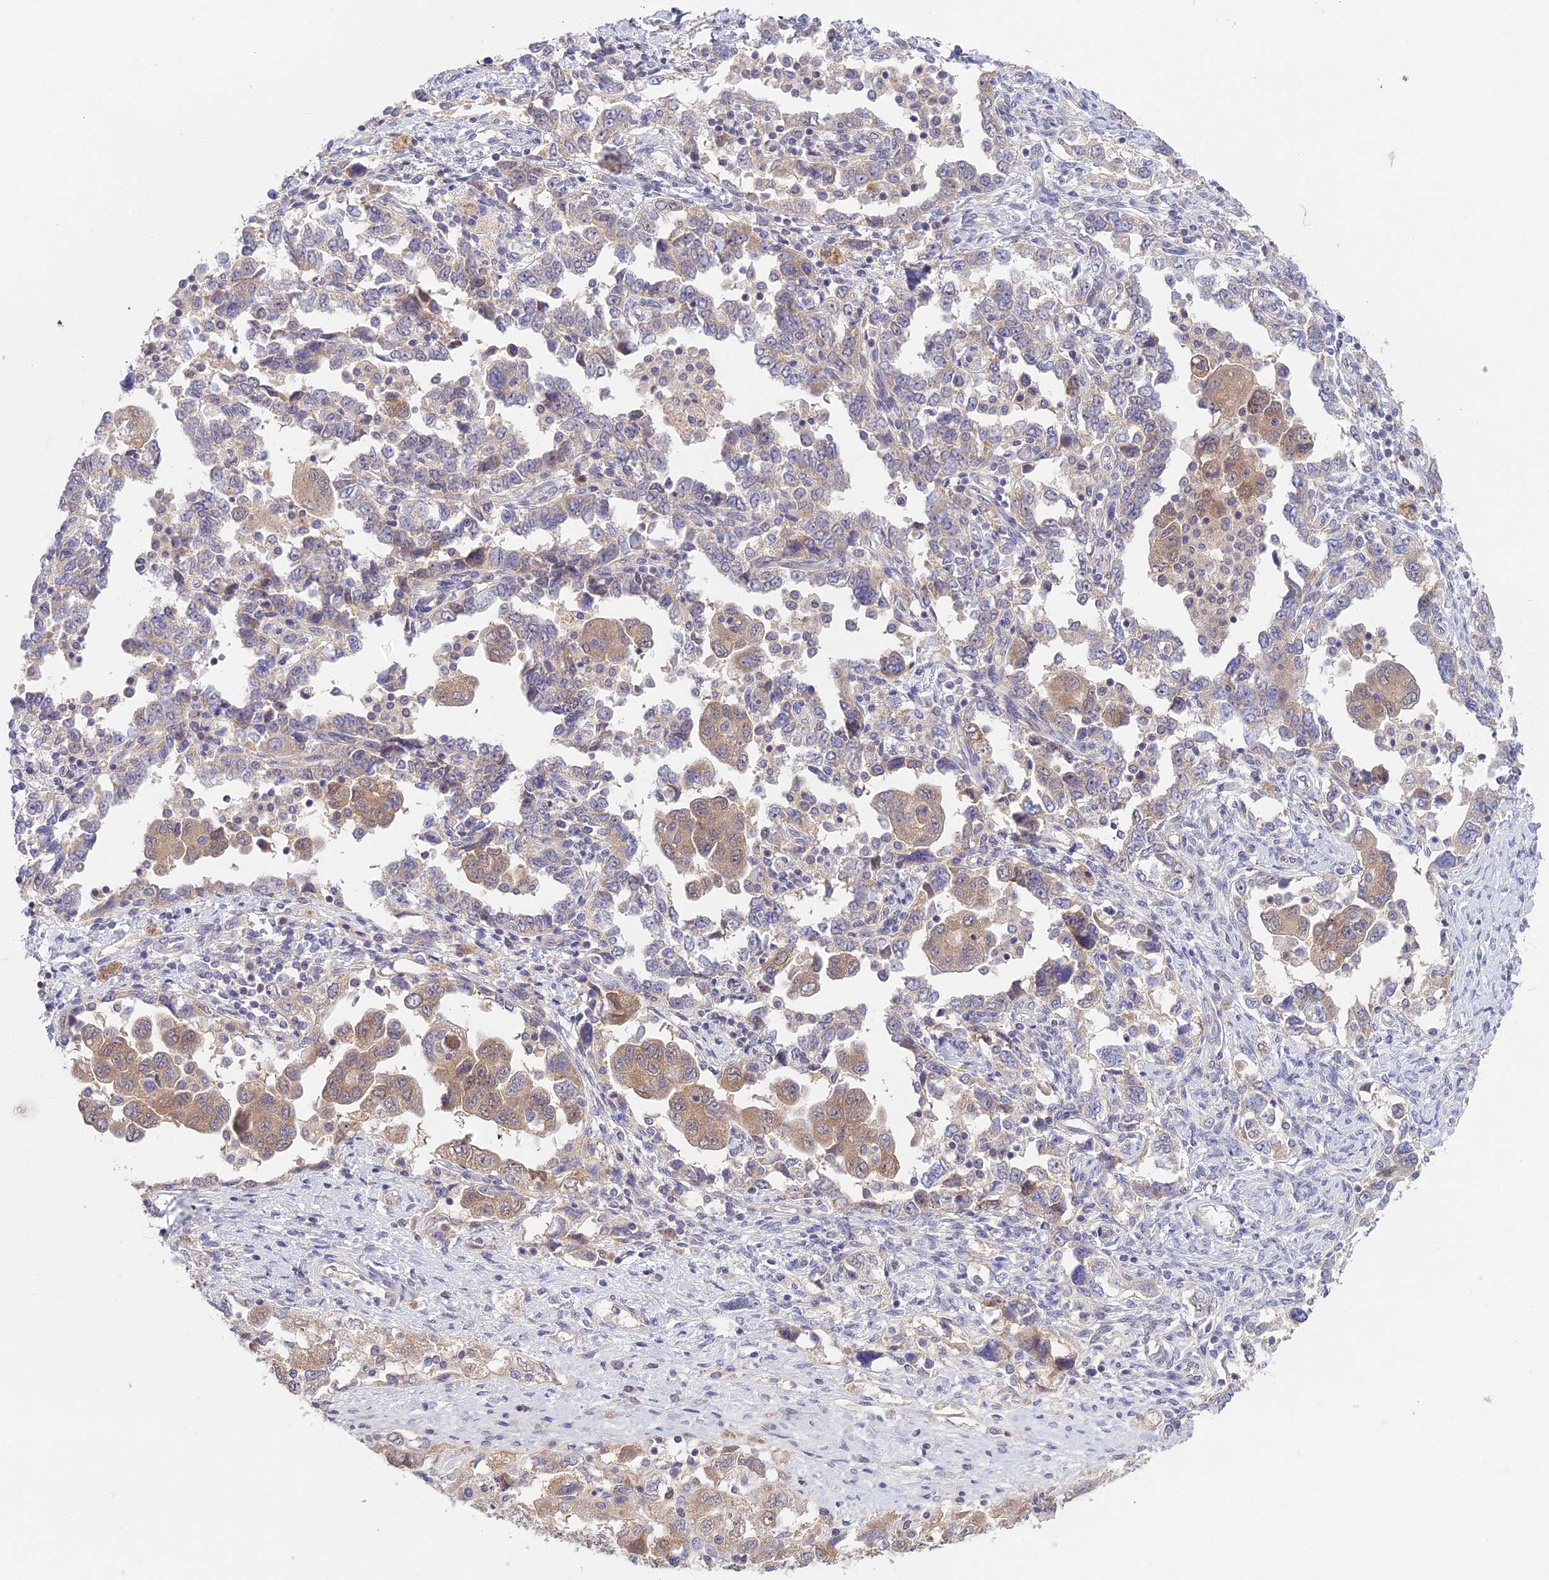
{"staining": {"intensity": "moderate", "quantity": ">75%", "location": "cytoplasmic/membranous"}, "tissue": "ovarian cancer", "cell_type": "Tumor cells", "image_type": "cancer", "snomed": [{"axis": "morphology", "description": "Carcinoma, NOS"}, {"axis": "morphology", "description": "Cystadenocarcinoma, serous, NOS"}, {"axis": "topography", "description": "Ovary"}], "caption": "Ovarian carcinoma stained with IHC demonstrates moderate cytoplasmic/membranous expression in about >75% of tumor cells.", "gene": "METTL26", "patient": {"sex": "female", "age": 69}}